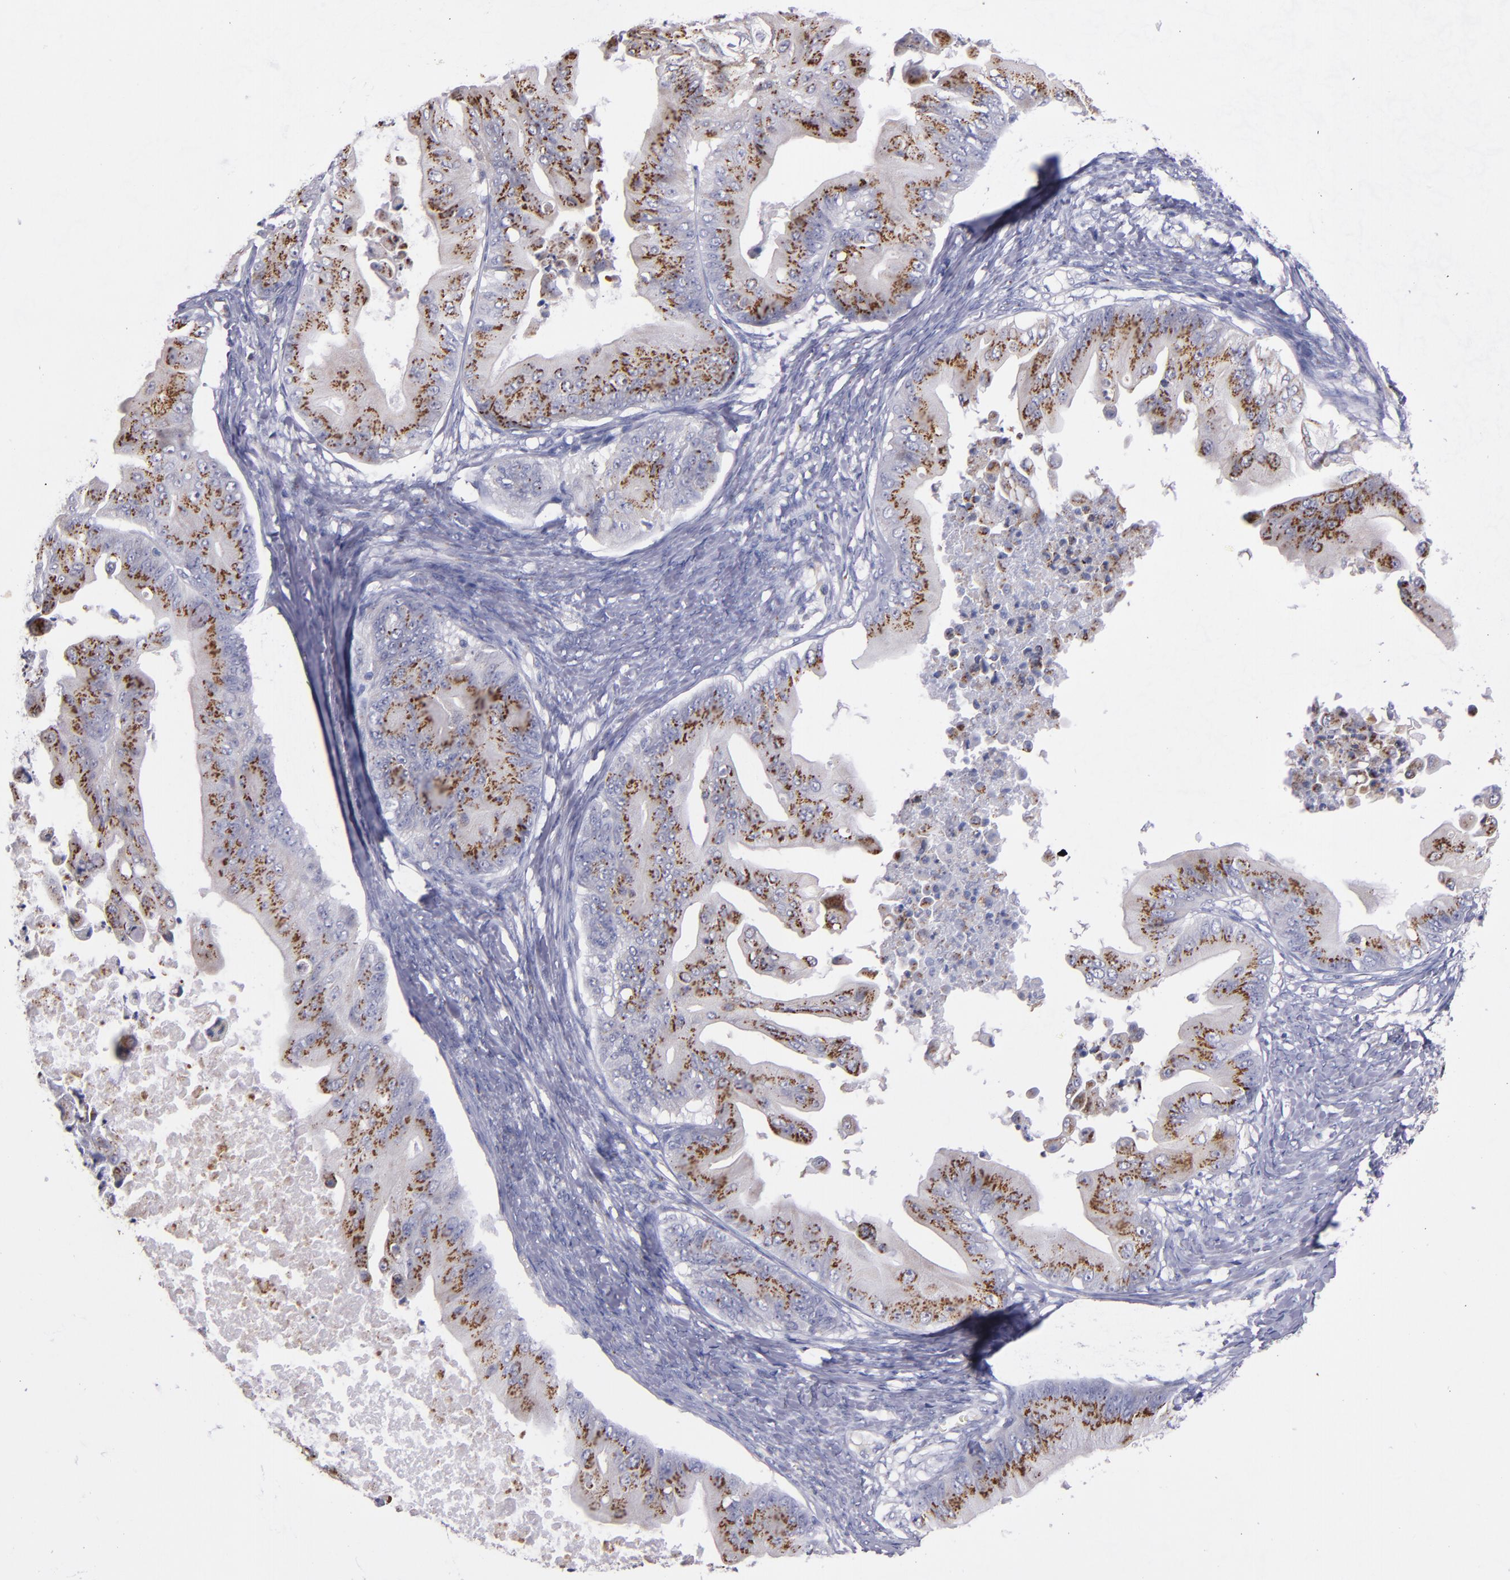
{"staining": {"intensity": "strong", "quantity": ">75%", "location": "cytoplasmic/membranous"}, "tissue": "ovarian cancer", "cell_type": "Tumor cells", "image_type": "cancer", "snomed": [{"axis": "morphology", "description": "Cystadenocarcinoma, mucinous, NOS"}, {"axis": "topography", "description": "Ovary"}], "caption": "About >75% of tumor cells in human mucinous cystadenocarcinoma (ovarian) demonstrate strong cytoplasmic/membranous protein expression as visualized by brown immunohistochemical staining.", "gene": "RAB41", "patient": {"sex": "female", "age": 37}}